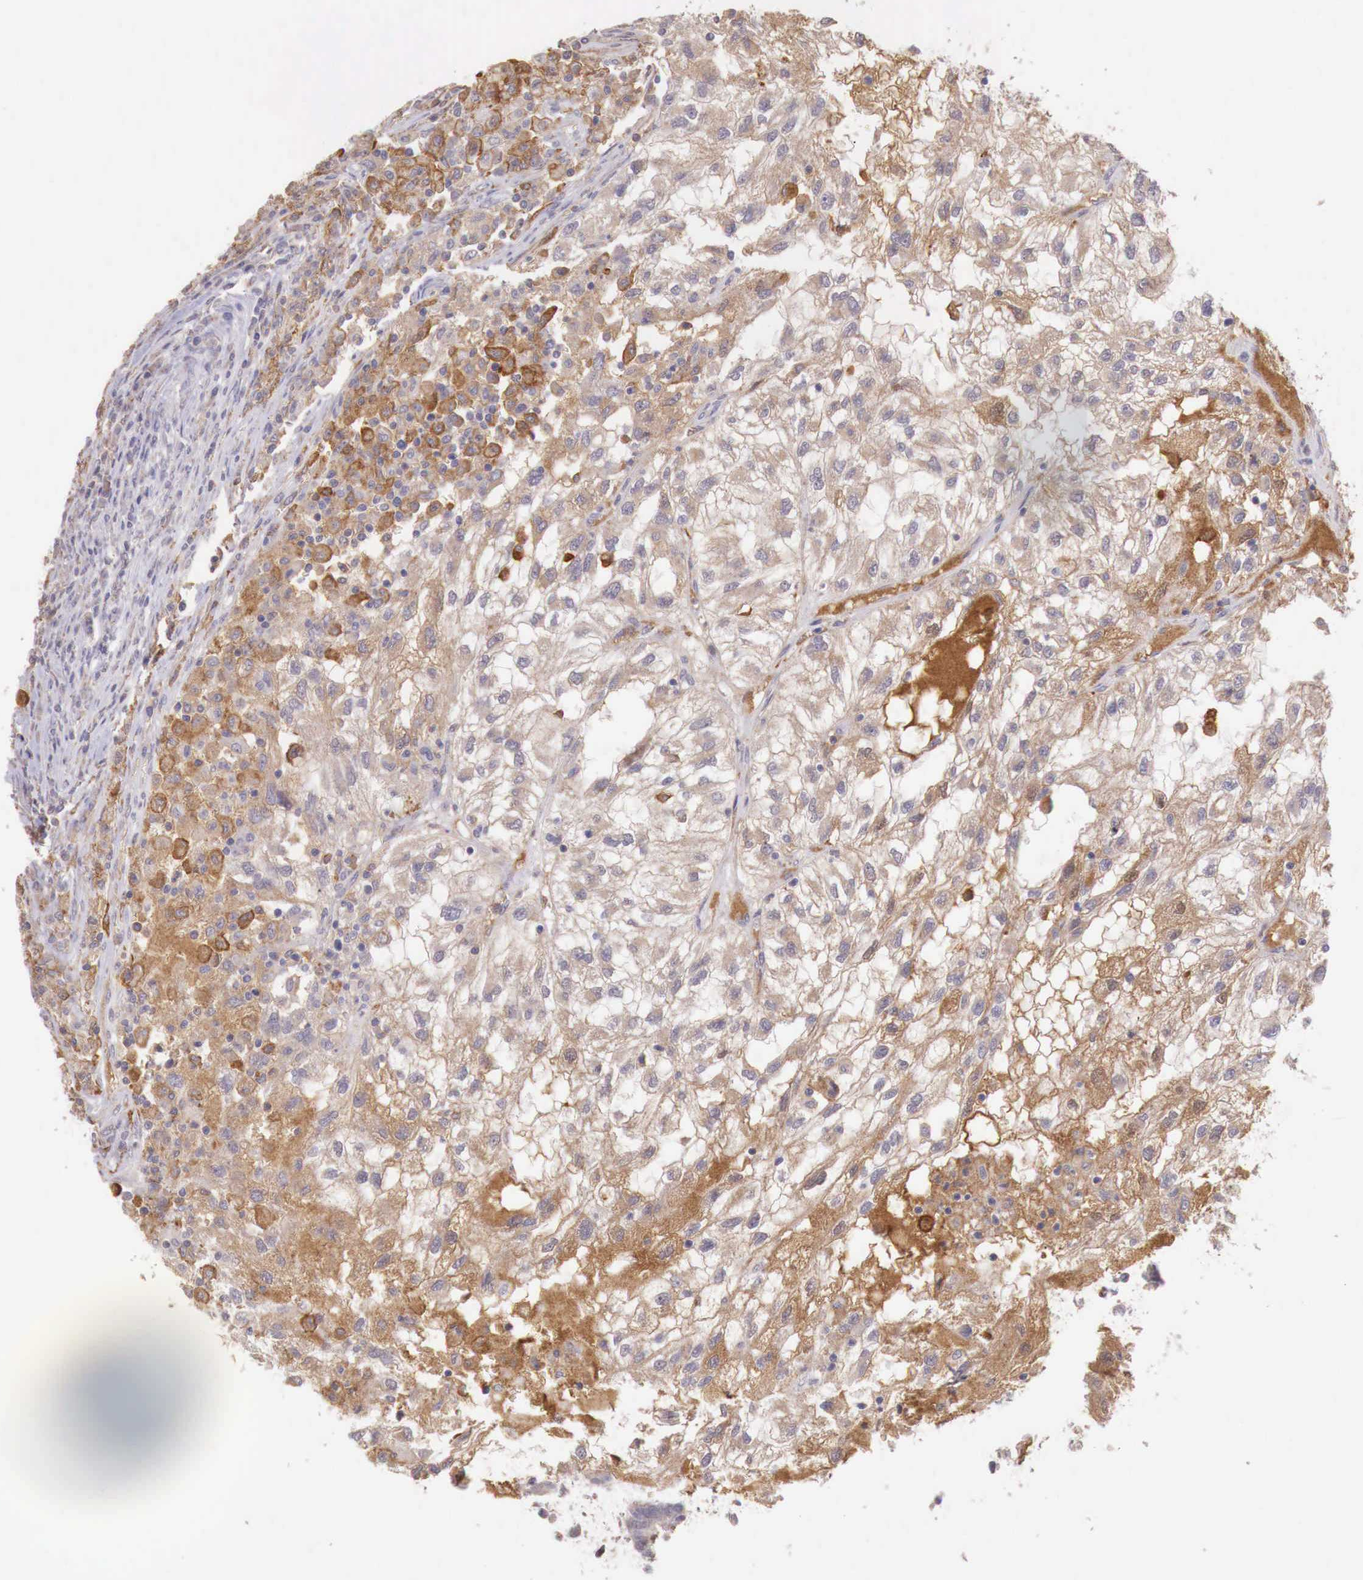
{"staining": {"intensity": "moderate", "quantity": "25%-75%", "location": "cytoplasmic/membranous"}, "tissue": "renal cancer", "cell_type": "Tumor cells", "image_type": "cancer", "snomed": [{"axis": "morphology", "description": "Normal tissue, NOS"}, {"axis": "morphology", "description": "Adenocarcinoma, NOS"}, {"axis": "topography", "description": "Kidney"}], "caption": "High-power microscopy captured an immunohistochemistry image of adenocarcinoma (renal), revealing moderate cytoplasmic/membranous expression in about 25%-75% of tumor cells. The protein is stained brown, and the nuclei are stained in blue (DAB (3,3'-diaminobenzidine) IHC with brightfield microscopy, high magnification).", "gene": "CHRDL1", "patient": {"sex": "male", "age": 71}}